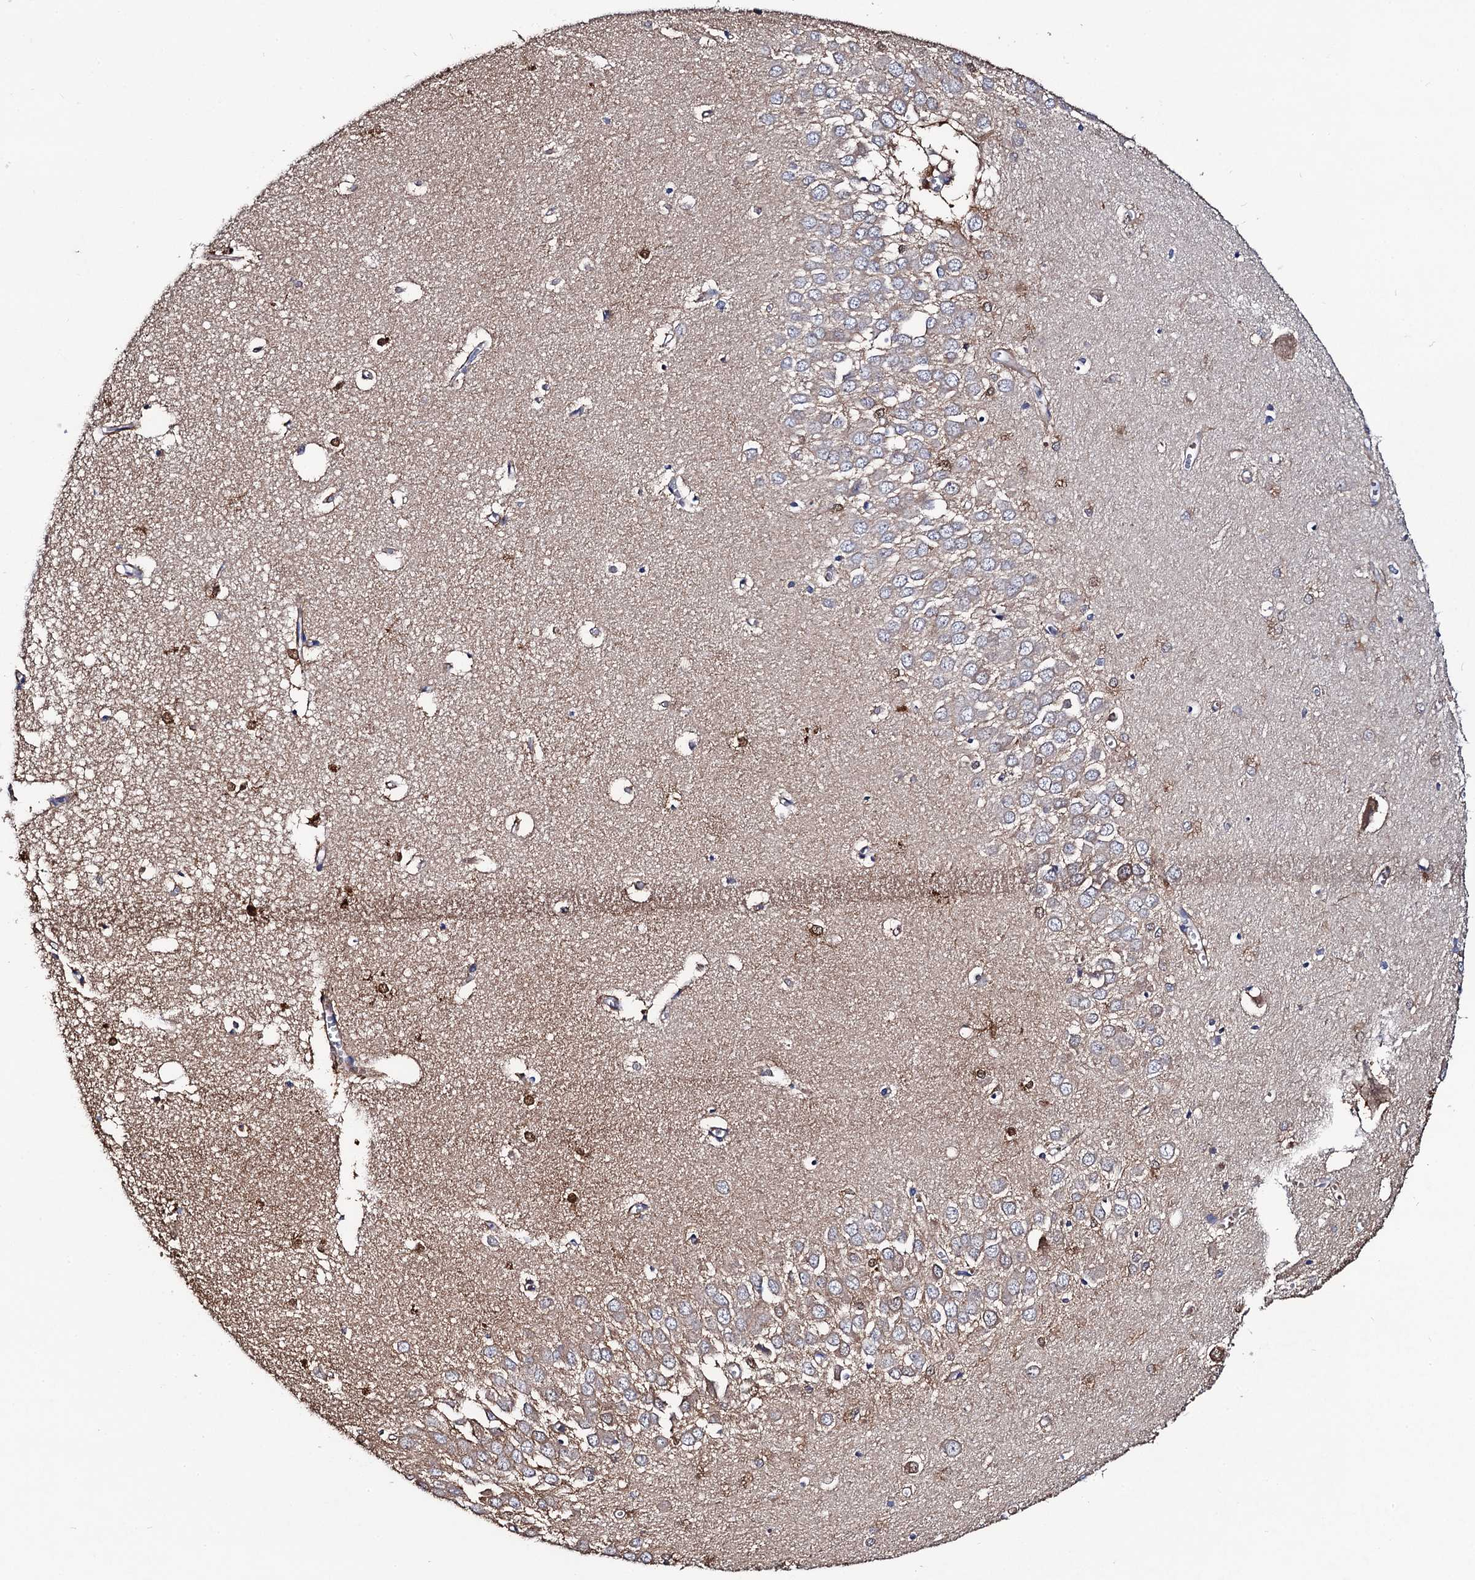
{"staining": {"intensity": "negative", "quantity": "none", "location": "none"}, "tissue": "hippocampus", "cell_type": "Glial cells", "image_type": "normal", "snomed": [{"axis": "morphology", "description": "Normal tissue, NOS"}, {"axis": "topography", "description": "Hippocampus"}], "caption": "Human hippocampus stained for a protein using immunohistochemistry shows no positivity in glial cells.", "gene": "PTCD3", "patient": {"sex": "male", "age": 70}}